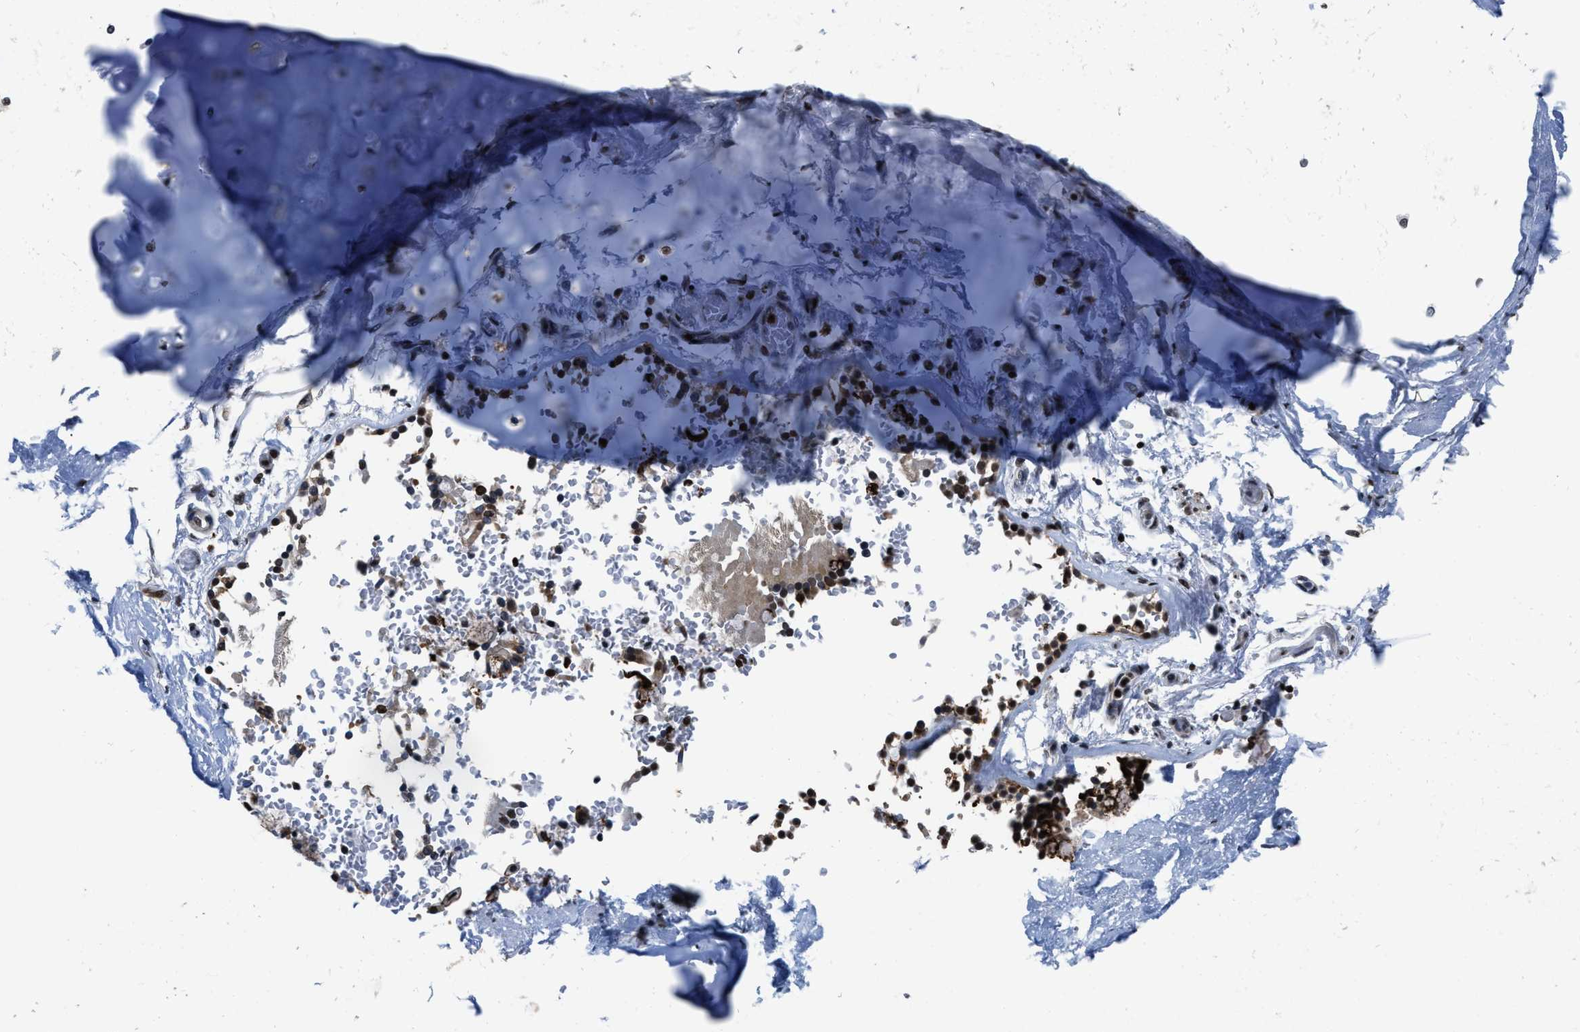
{"staining": {"intensity": "negative", "quantity": "none", "location": "none"}, "tissue": "adipose tissue", "cell_type": "Adipocytes", "image_type": "normal", "snomed": [{"axis": "morphology", "description": "Normal tissue, NOS"}, {"axis": "topography", "description": "Cartilage tissue"}, {"axis": "topography", "description": "Lung"}], "caption": "Adipocytes show no significant protein expression in unremarkable adipose tissue. (DAB (3,3'-diaminobenzidine) immunohistochemistry visualized using brightfield microscopy, high magnification).", "gene": "SUPT16H", "patient": {"sex": "female", "age": 77}}